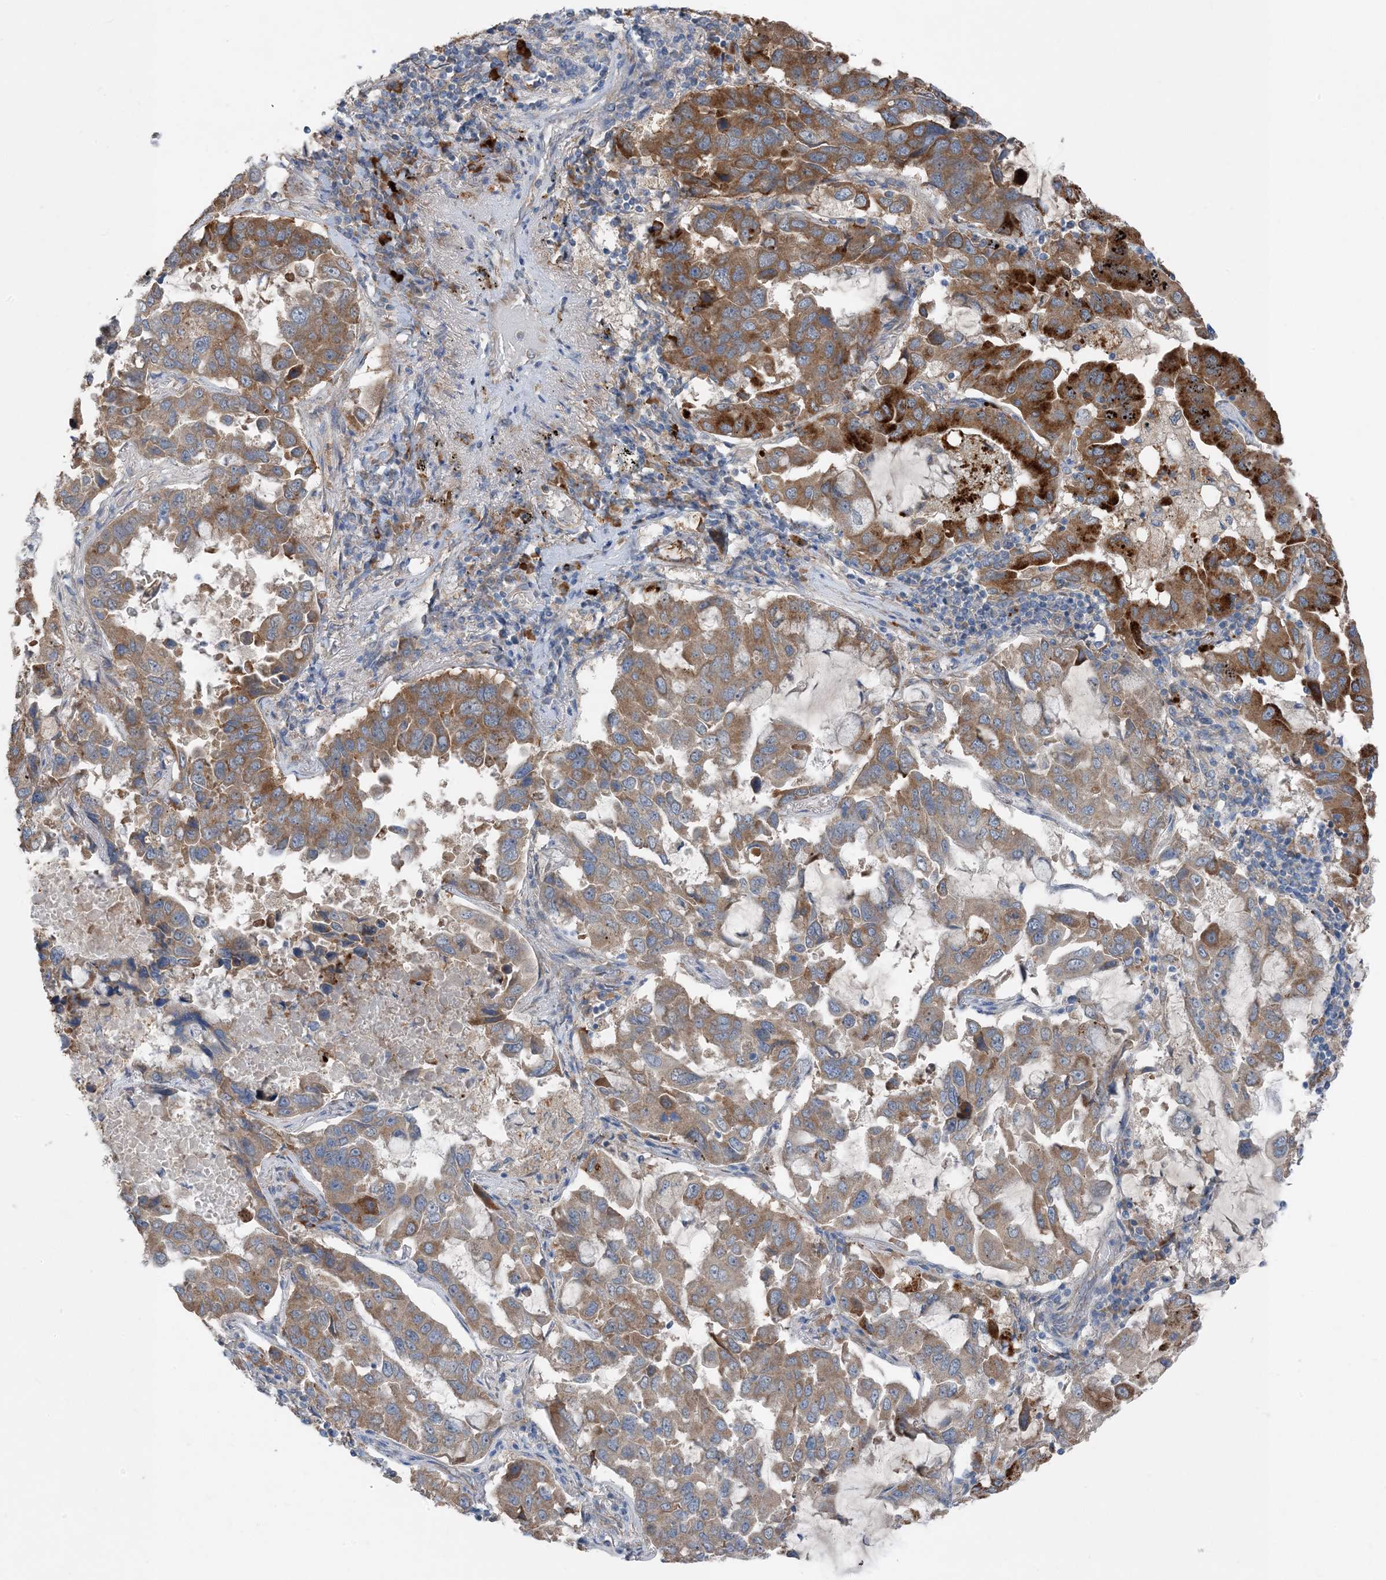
{"staining": {"intensity": "moderate", "quantity": ">75%", "location": "cytoplasmic/membranous"}, "tissue": "lung cancer", "cell_type": "Tumor cells", "image_type": "cancer", "snomed": [{"axis": "morphology", "description": "Adenocarcinoma, NOS"}, {"axis": "topography", "description": "Lung"}], "caption": "A micrograph of adenocarcinoma (lung) stained for a protein reveals moderate cytoplasmic/membranous brown staining in tumor cells. The protein is shown in brown color, while the nuclei are stained blue.", "gene": "DHX30", "patient": {"sex": "male", "age": 64}}